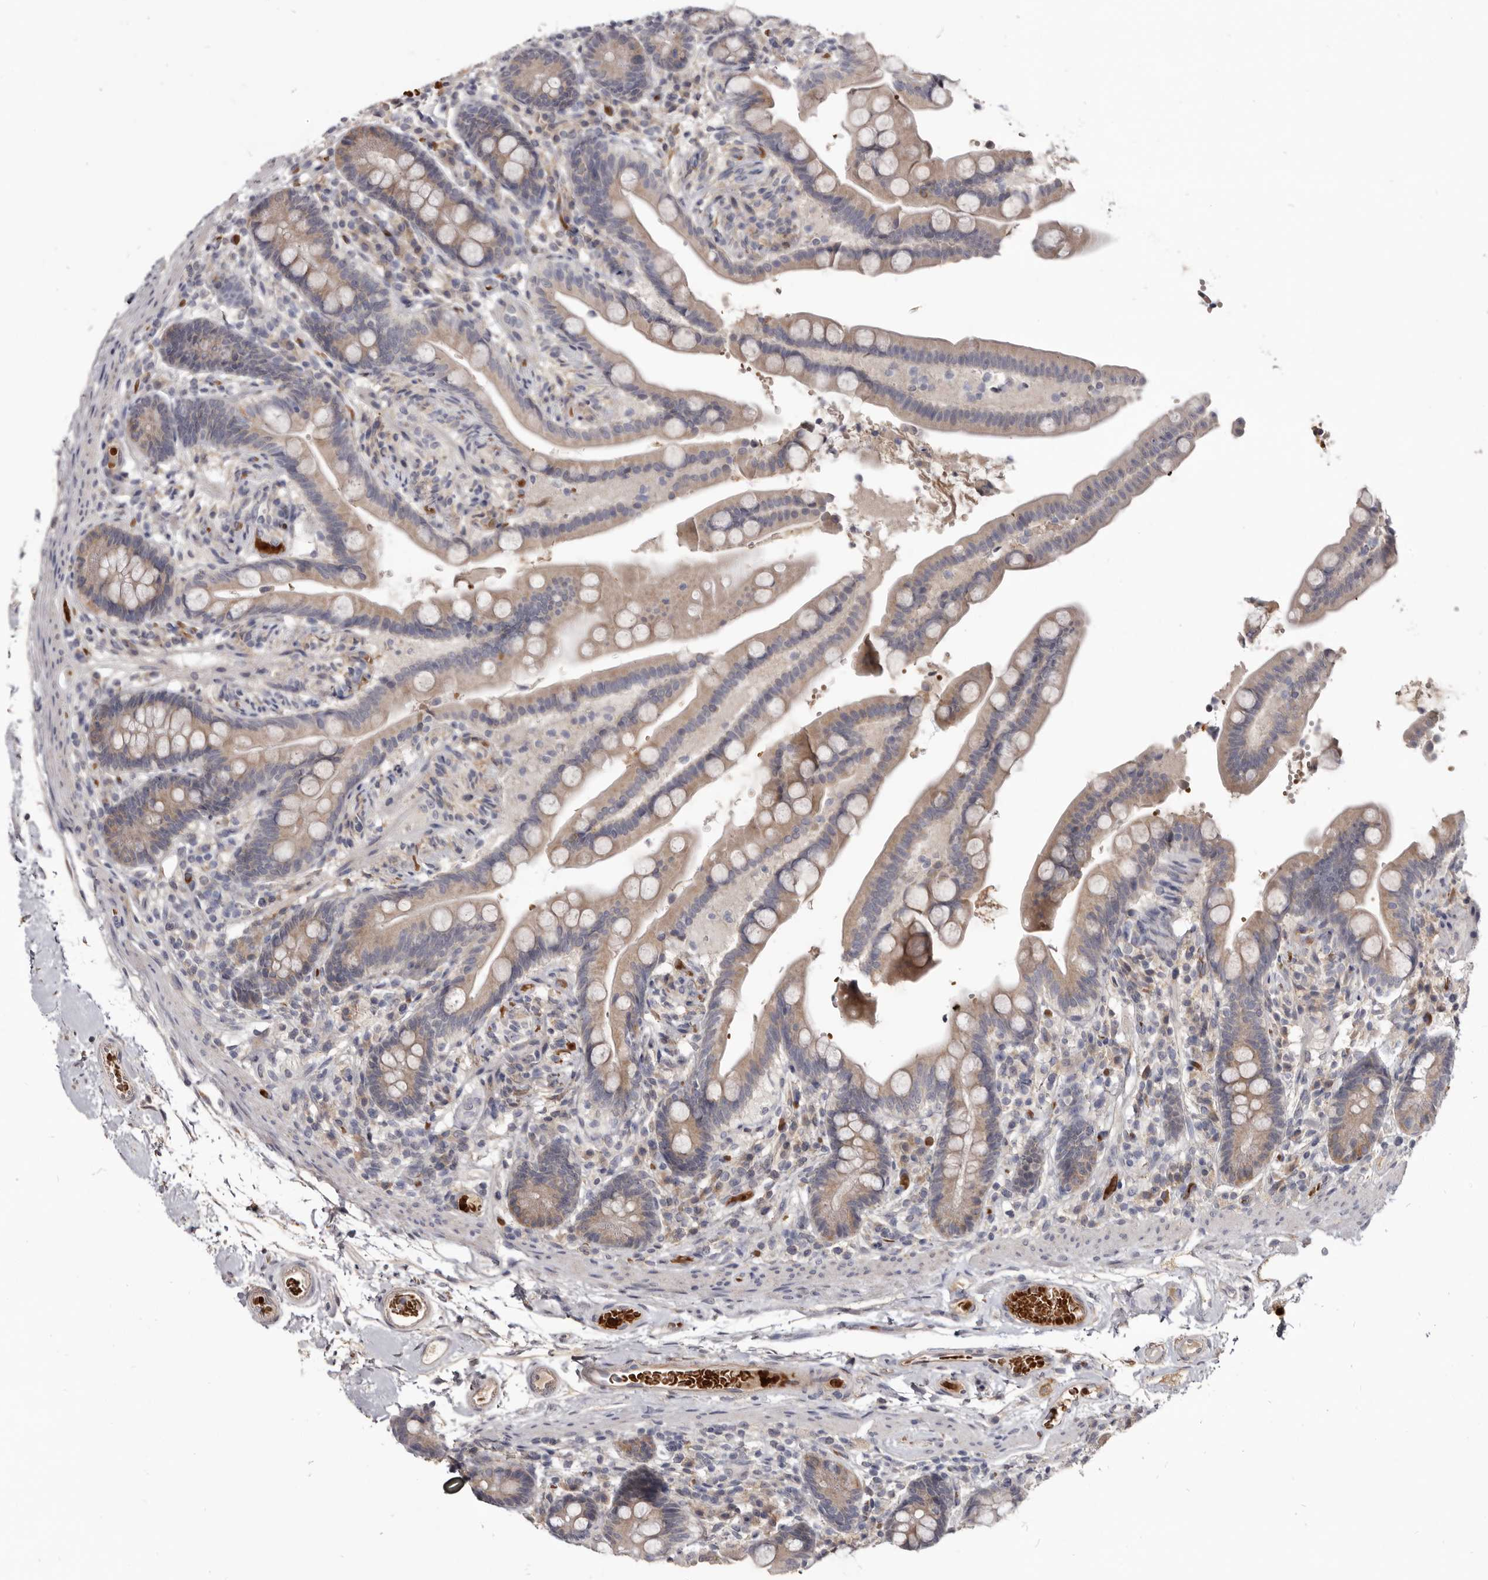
{"staining": {"intensity": "negative", "quantity": "none", "location": "none"}, "tissue": "colon", "cell_type": "Endothelial cells", "image_type": "normal", "snomed": [{"axis": "morphology", "description": "Normal tissue, NOS"}, {"axis": "topography", "description": "Smooth muscle"}, {"axis": "topography", "description": "Colon"}], "caption": "The micrograph reveals no significant expression in endothelial cells of colon.", "gene": "NENF", "patient": {"sex": "male", "age": 73}}